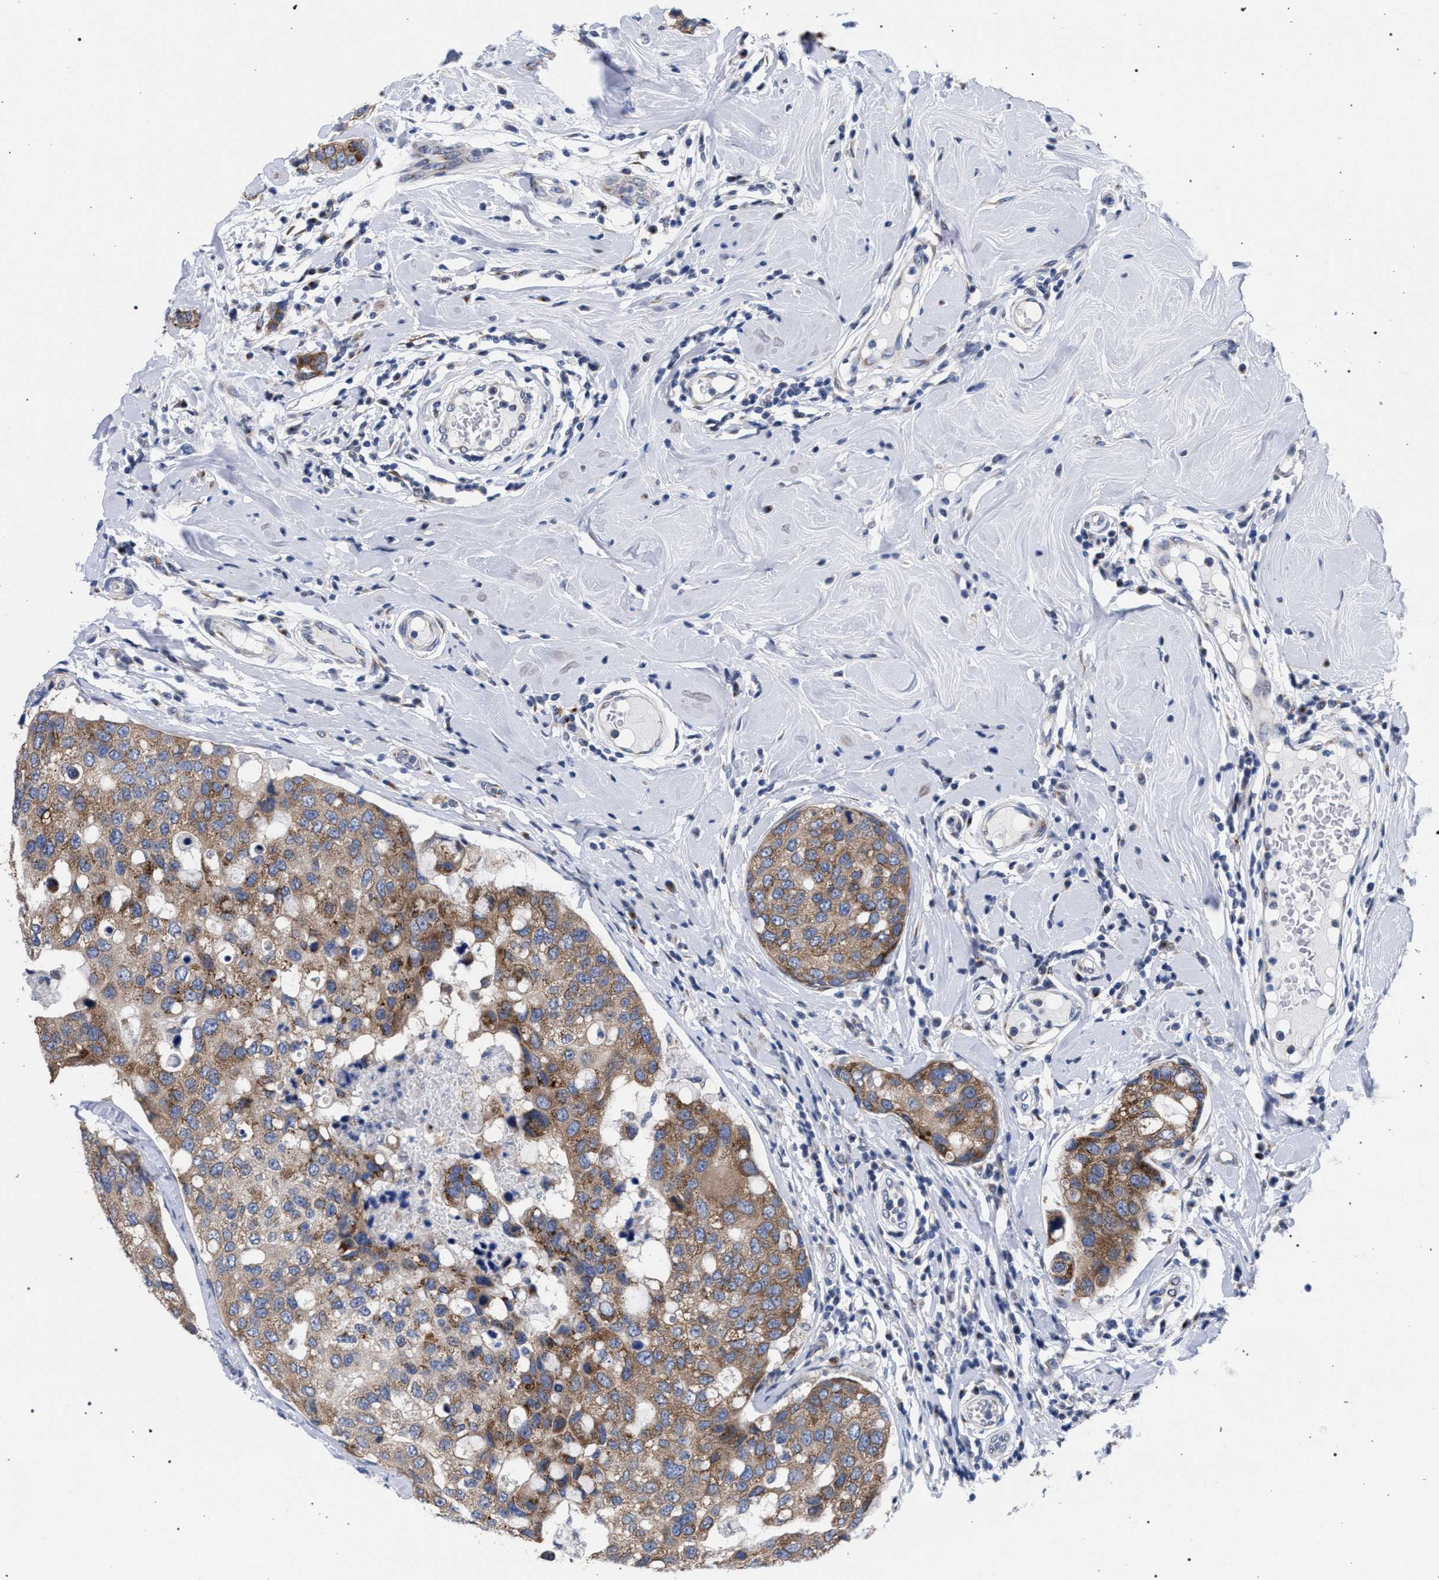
{"staining": {"intensity": "moderate", "quantity": ">75%", "location": "cytoplasmic/membranous"}, "tissue": "breast cancer", "cell_type": "Tumor cells", "image_type": "cancer", "snomed": [{"axis": "morphology", "description": "Duct carcinoma"}, {"axis": "topography", "description": "Breast"}], "caption": "Breast intraductal carcinoma tissue displays moderate cytoplasmic/membranous expression in approximately >75% of tumor cells", "gene": "GOLGA2", "patient": {"sex": "female", "age": 27}}